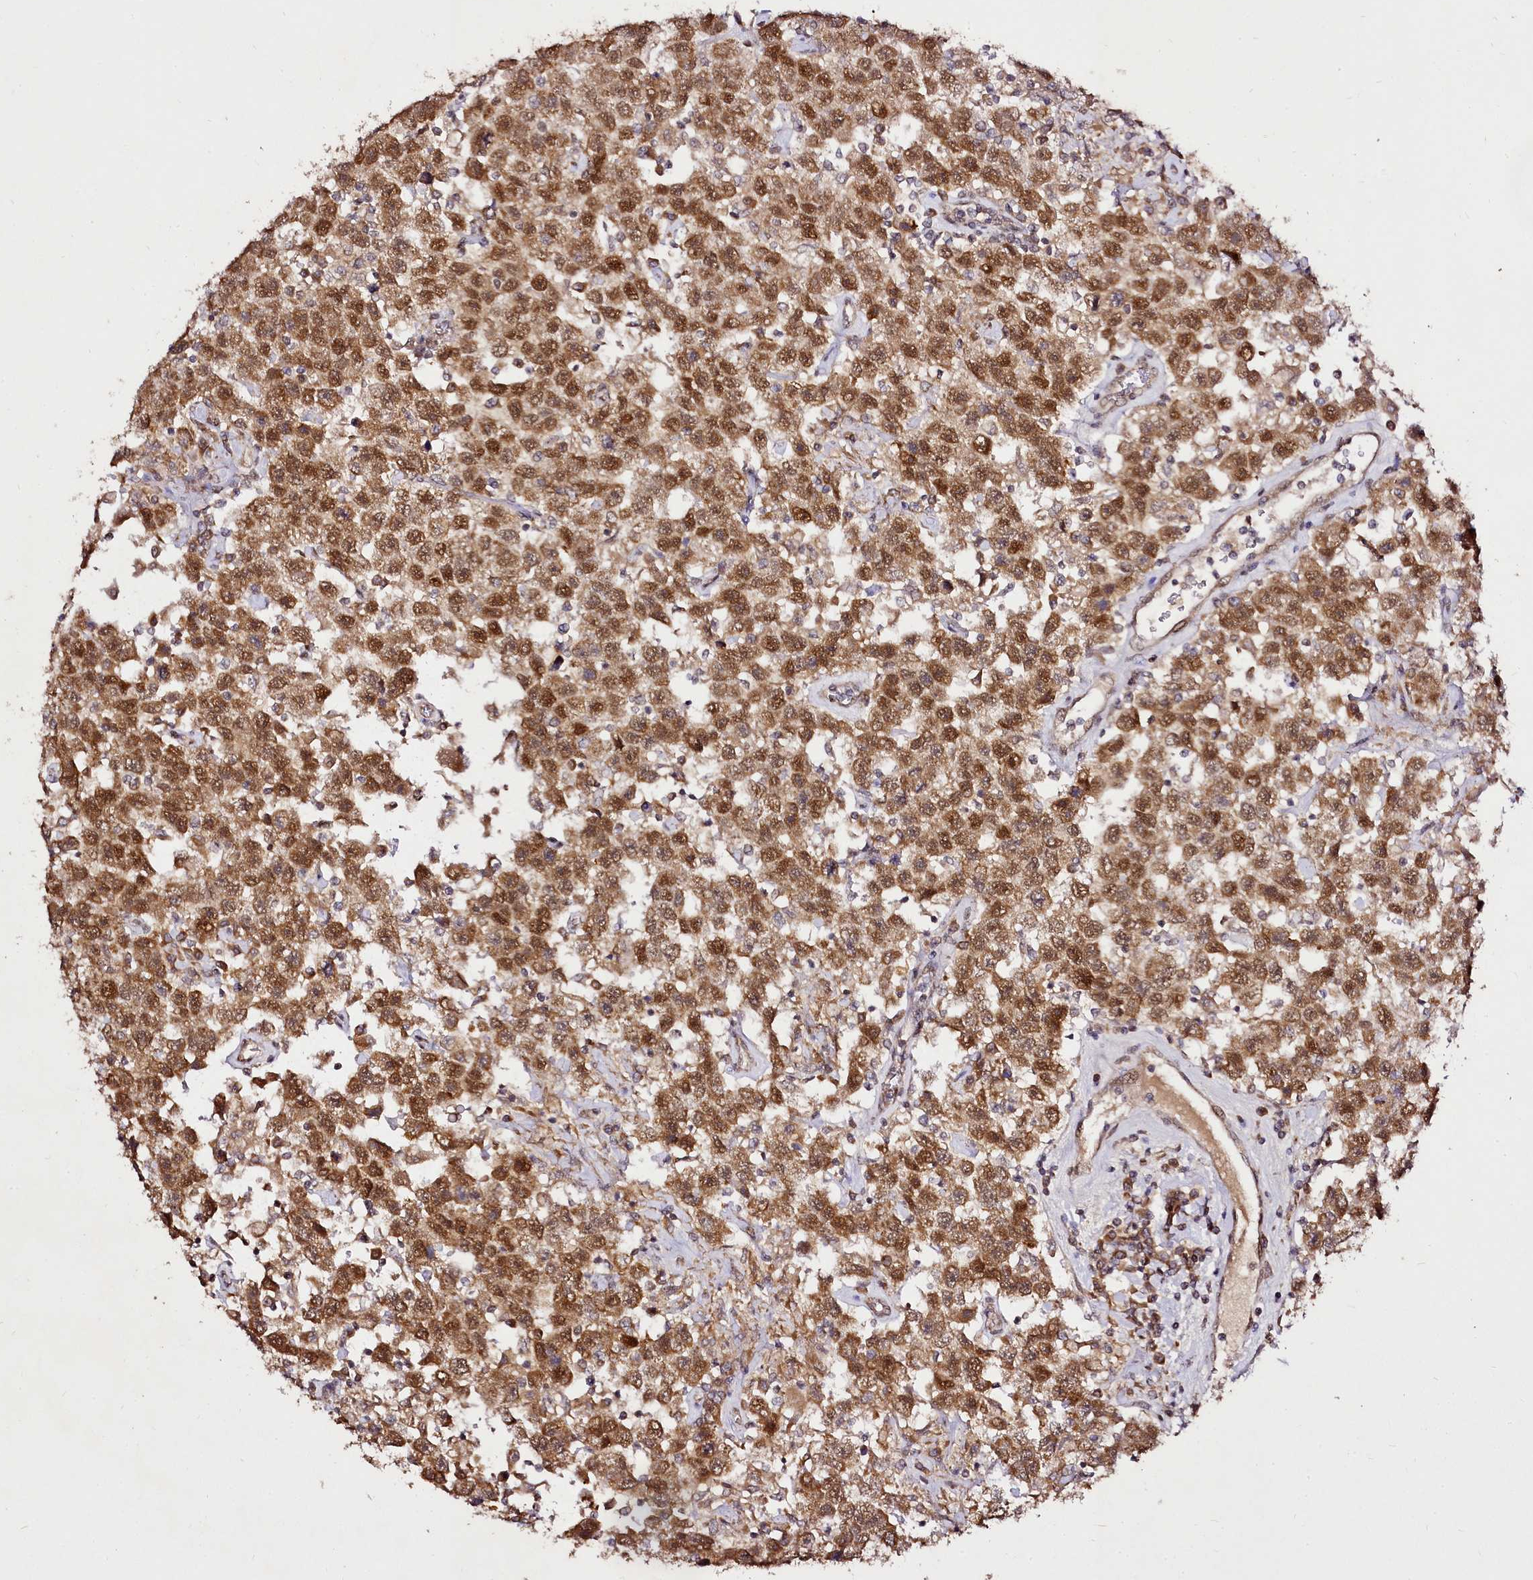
{"staining": {"intensity": "moderate", "quantity": ">75%", "location": "cytoplasmic/membranous,nuclear"}, "tissue": "testis cancer", "cell_type": "Tumor cells", "image_type": "cancer", "snomed": [{"axis": "morphology", "description": "Seminoma, NOS"}, {"axis": "topography", "description": "Testis"}], "caption": "IHC histopathology image of testis cancer (seminoma) stained for a protein (brown), which displays medium levels of moderate cytoplasmic/membranous and nuclear staining in about >75% of tumor cells.", "gene": "EDIL3", "patient": {"sex": "male", "age": 41}}